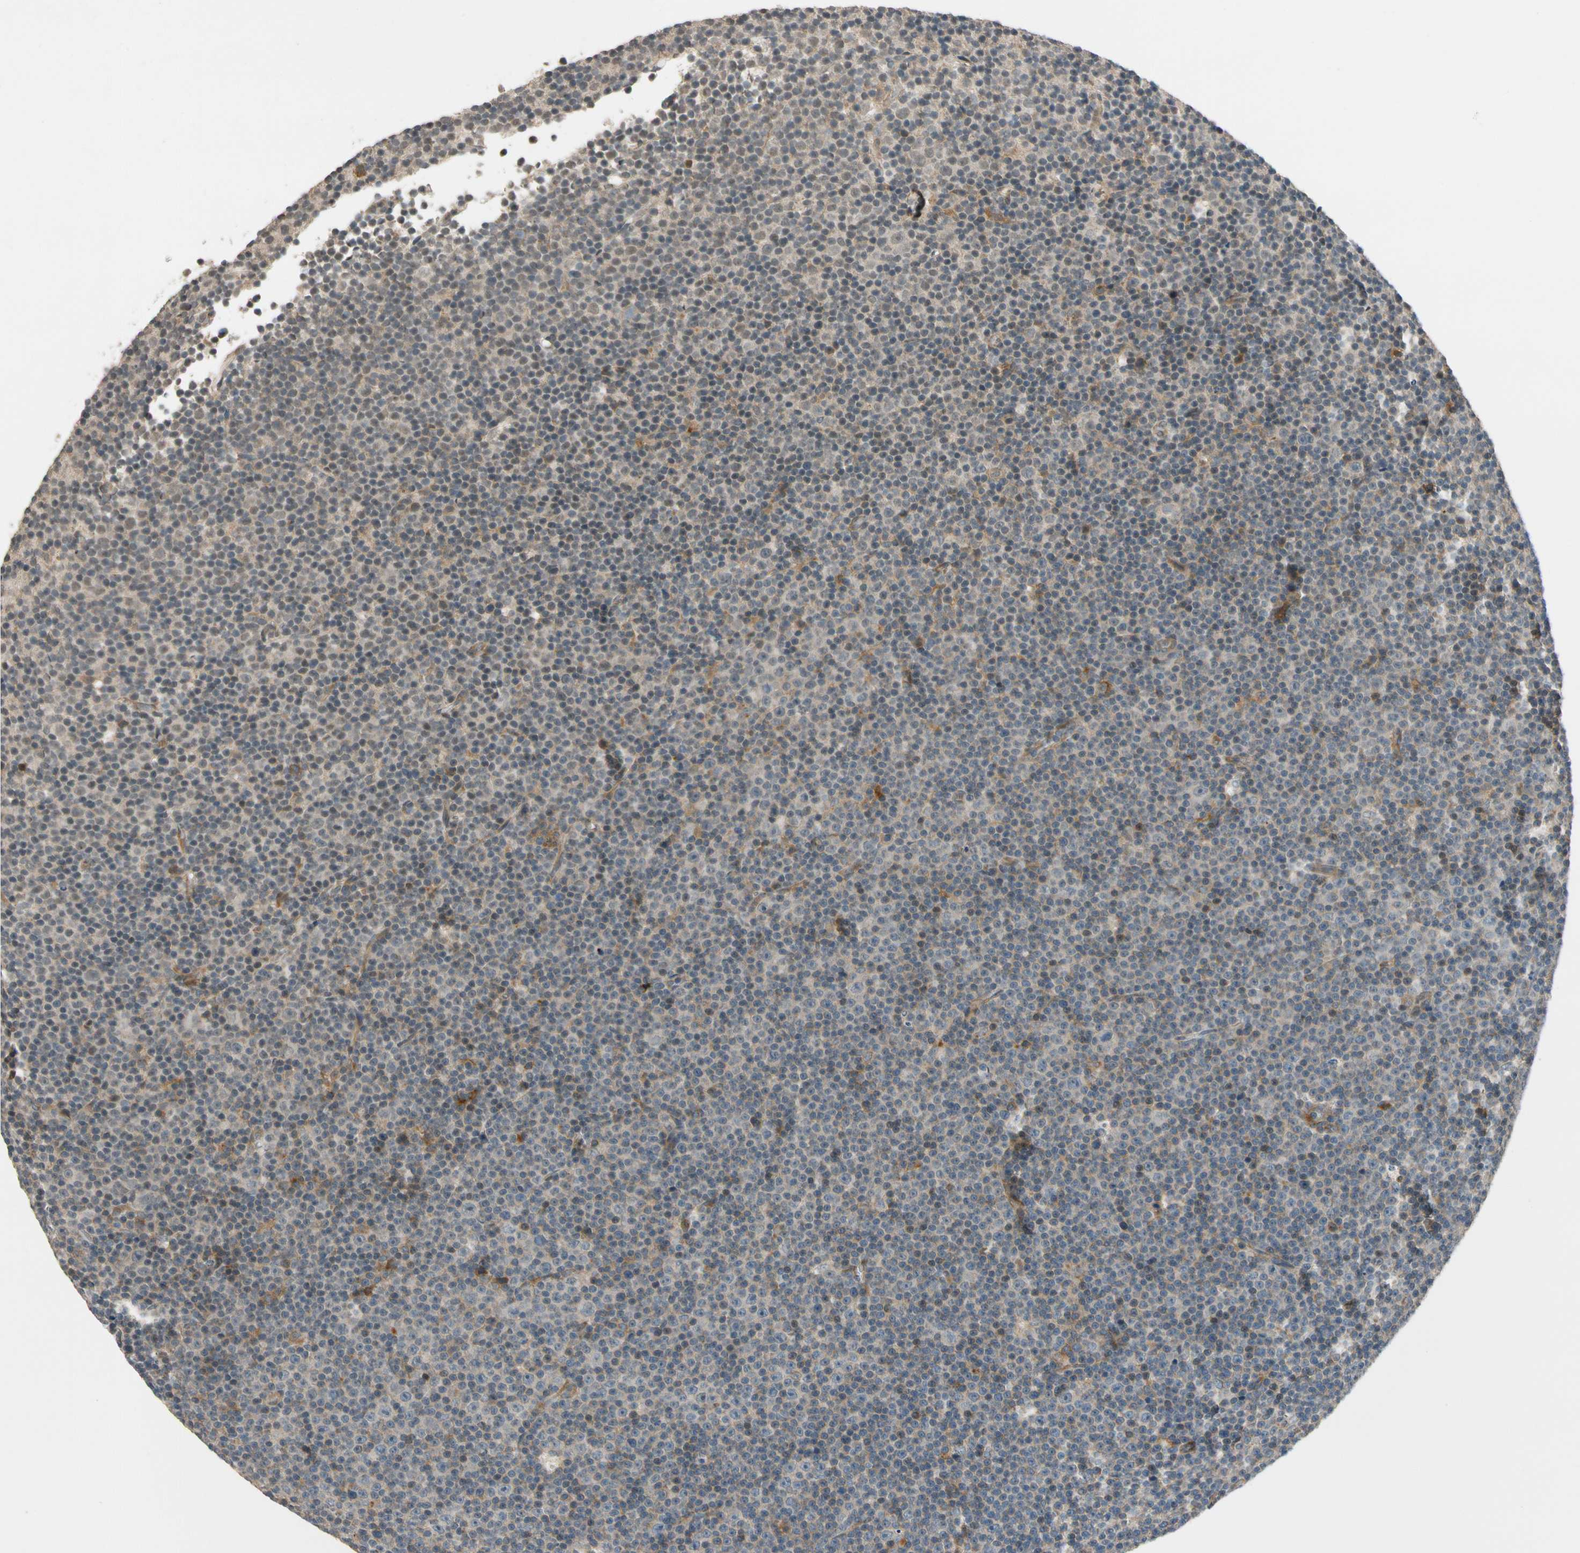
{"staining": {"intensity": "weak", "quantity": "<25%", "location": "cytoplasmic/membranous"}, "tissue": "lymphoma", "cell_type": "Tumor cells", "image_type": "cancer", "snomed": [{"axis": "morphology", "description": "Malignant lymphoma, non-Hodgkin's type, Low grade"}, {"axis": "topography", "description": "Lymph node"}], "caption": "DAB immunohistochemical staining of human malignant lymphoma, non-Hodgkin's type (low-grade) reveals no significant staining in tumor cells.", "gene": "MST1R", "patient": {"sex": "female", "age": 67}}